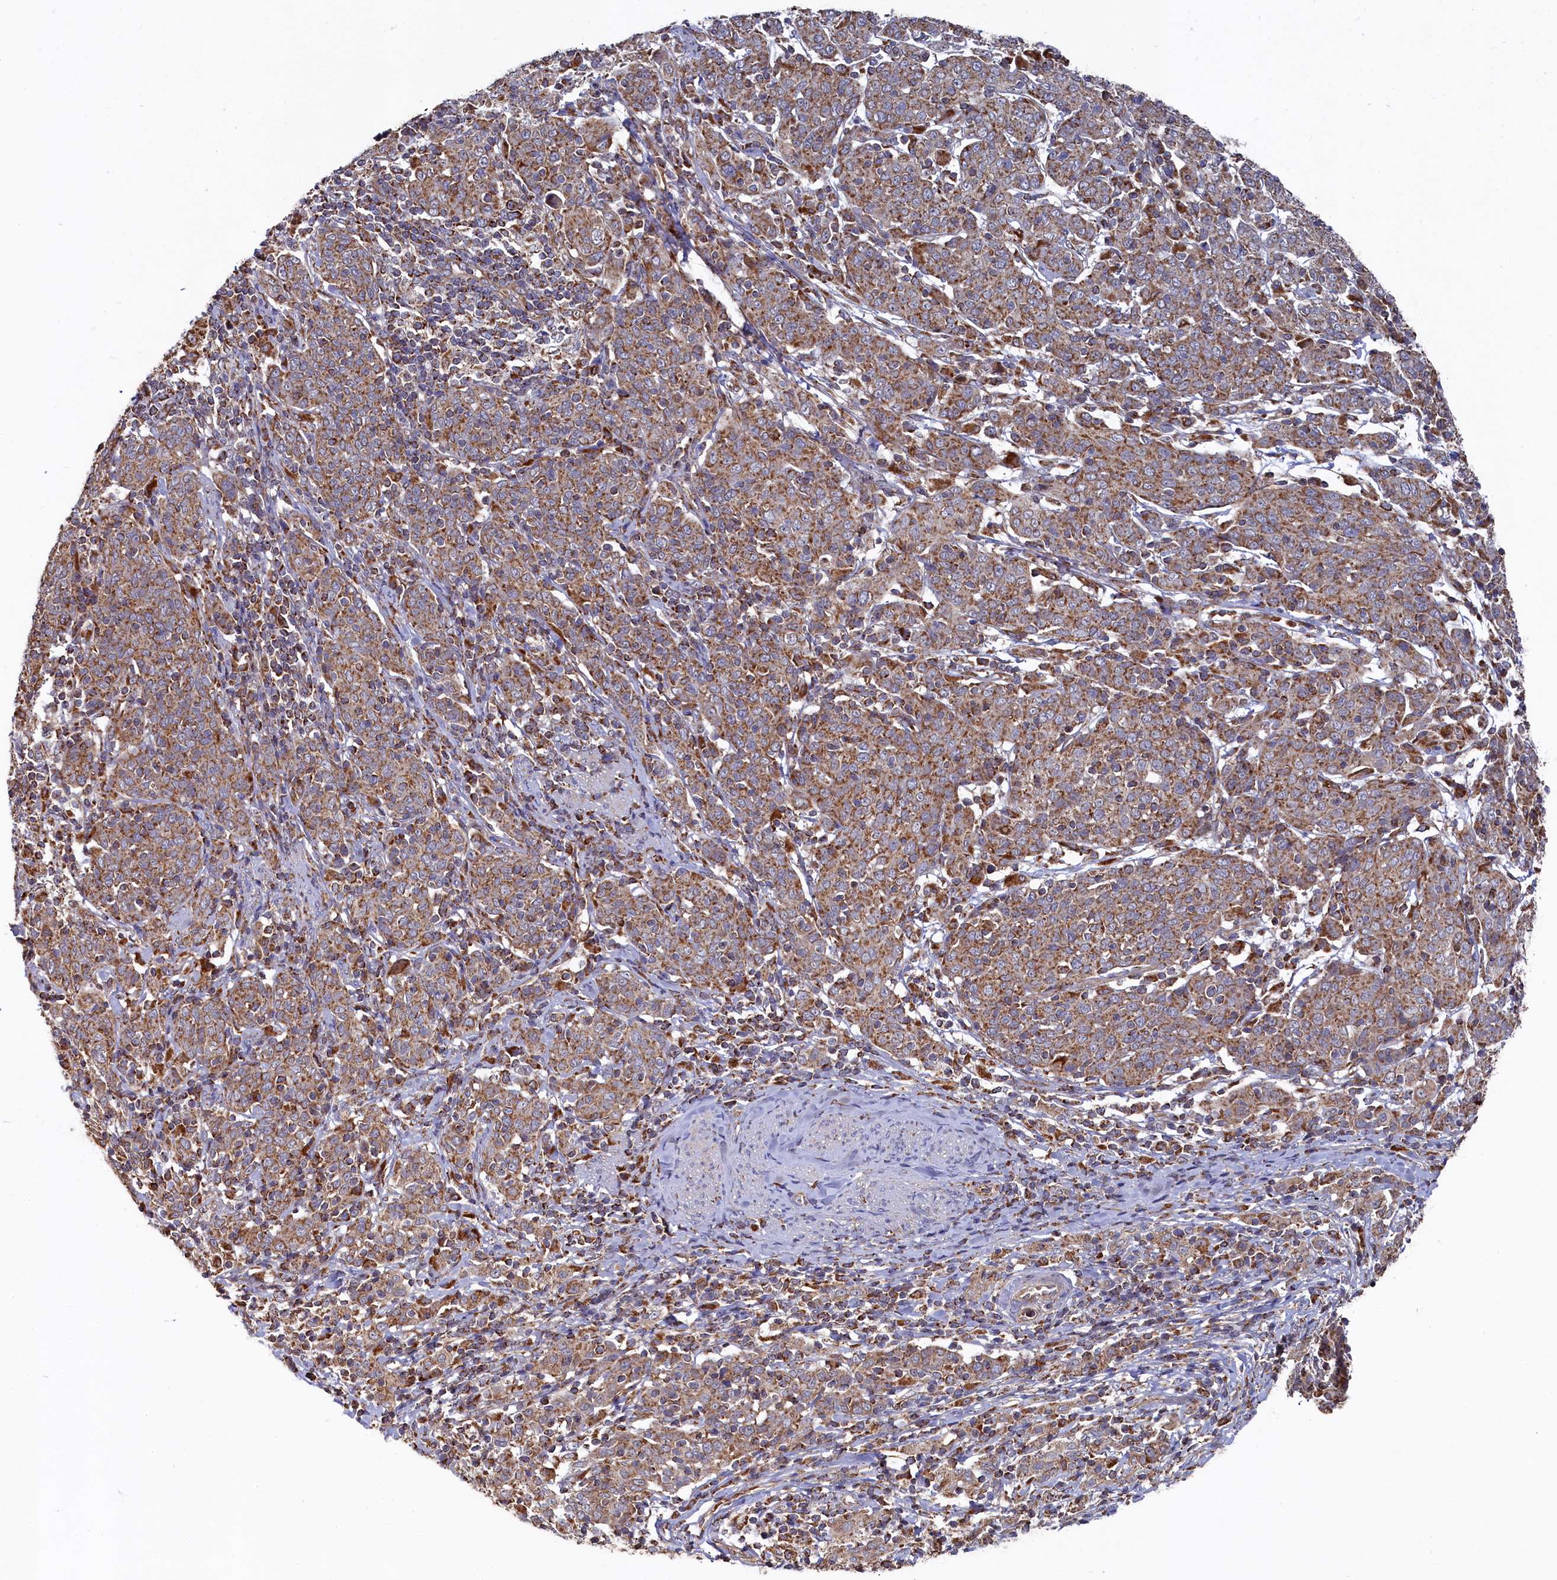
{"staining": {"intensity": "moderate", "quantity": ">75%", "location": "cytoplasmic/membranous"}, "tissue": "cervical cancer", "cell_type": "Tumor cells", "image_type": "cancer", "snomed": [{"axis": "morphology", "description": "Squamous cell carcinoma, NOS"}, {"axis": "topography", "description": "Cervix"}], "caption": "This photomicrograph reveals immunohistochemistry (IHC) staining of human cervical squamous cell carcinoma, with medium moderate cytoplasmic/membranous positivity in approximately >75% of tumor cells.", "gene": "HAUS2", "patient": {"sex": "female", "age": 67}}